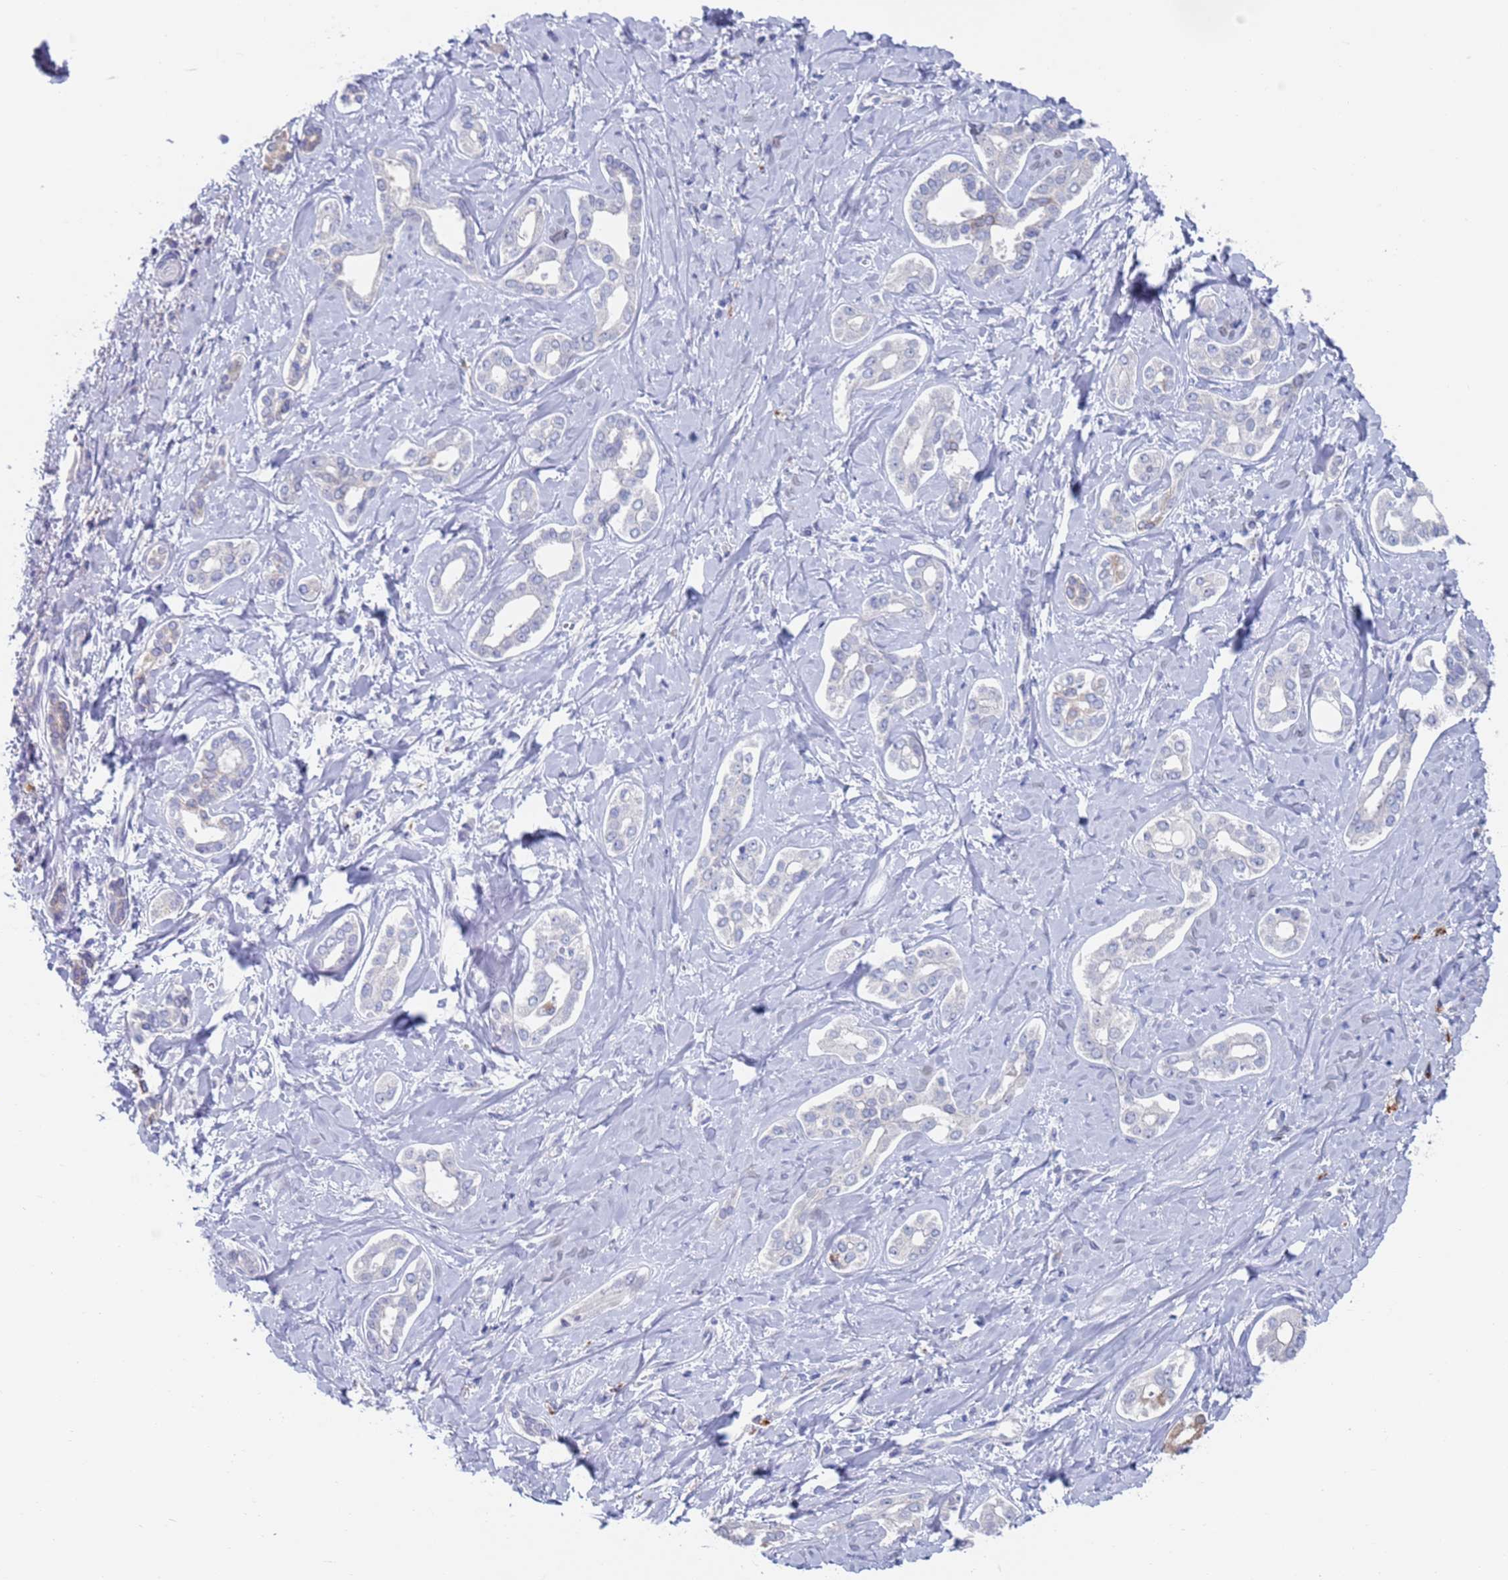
{"staining": {"intensity": "negative", "quantity": "none", "location": "none"}, "tissue": "liver cancer", "cell_type": "Tumor cells", "image_type": "cancer", "snomed": [{"axis": "morphology", "description": "Cholangiocarcinoma"}, {"axis": "topography", "description": "Liver"}], "caption": "Immunohistochemistry (IHC) micrograph of cholangiocarcinoma (liver) stained for a protein (brown), which displays no positivity in tumor cells.", "gene": "FUCA1", "patient": {"sex": "female", "age": 77}}